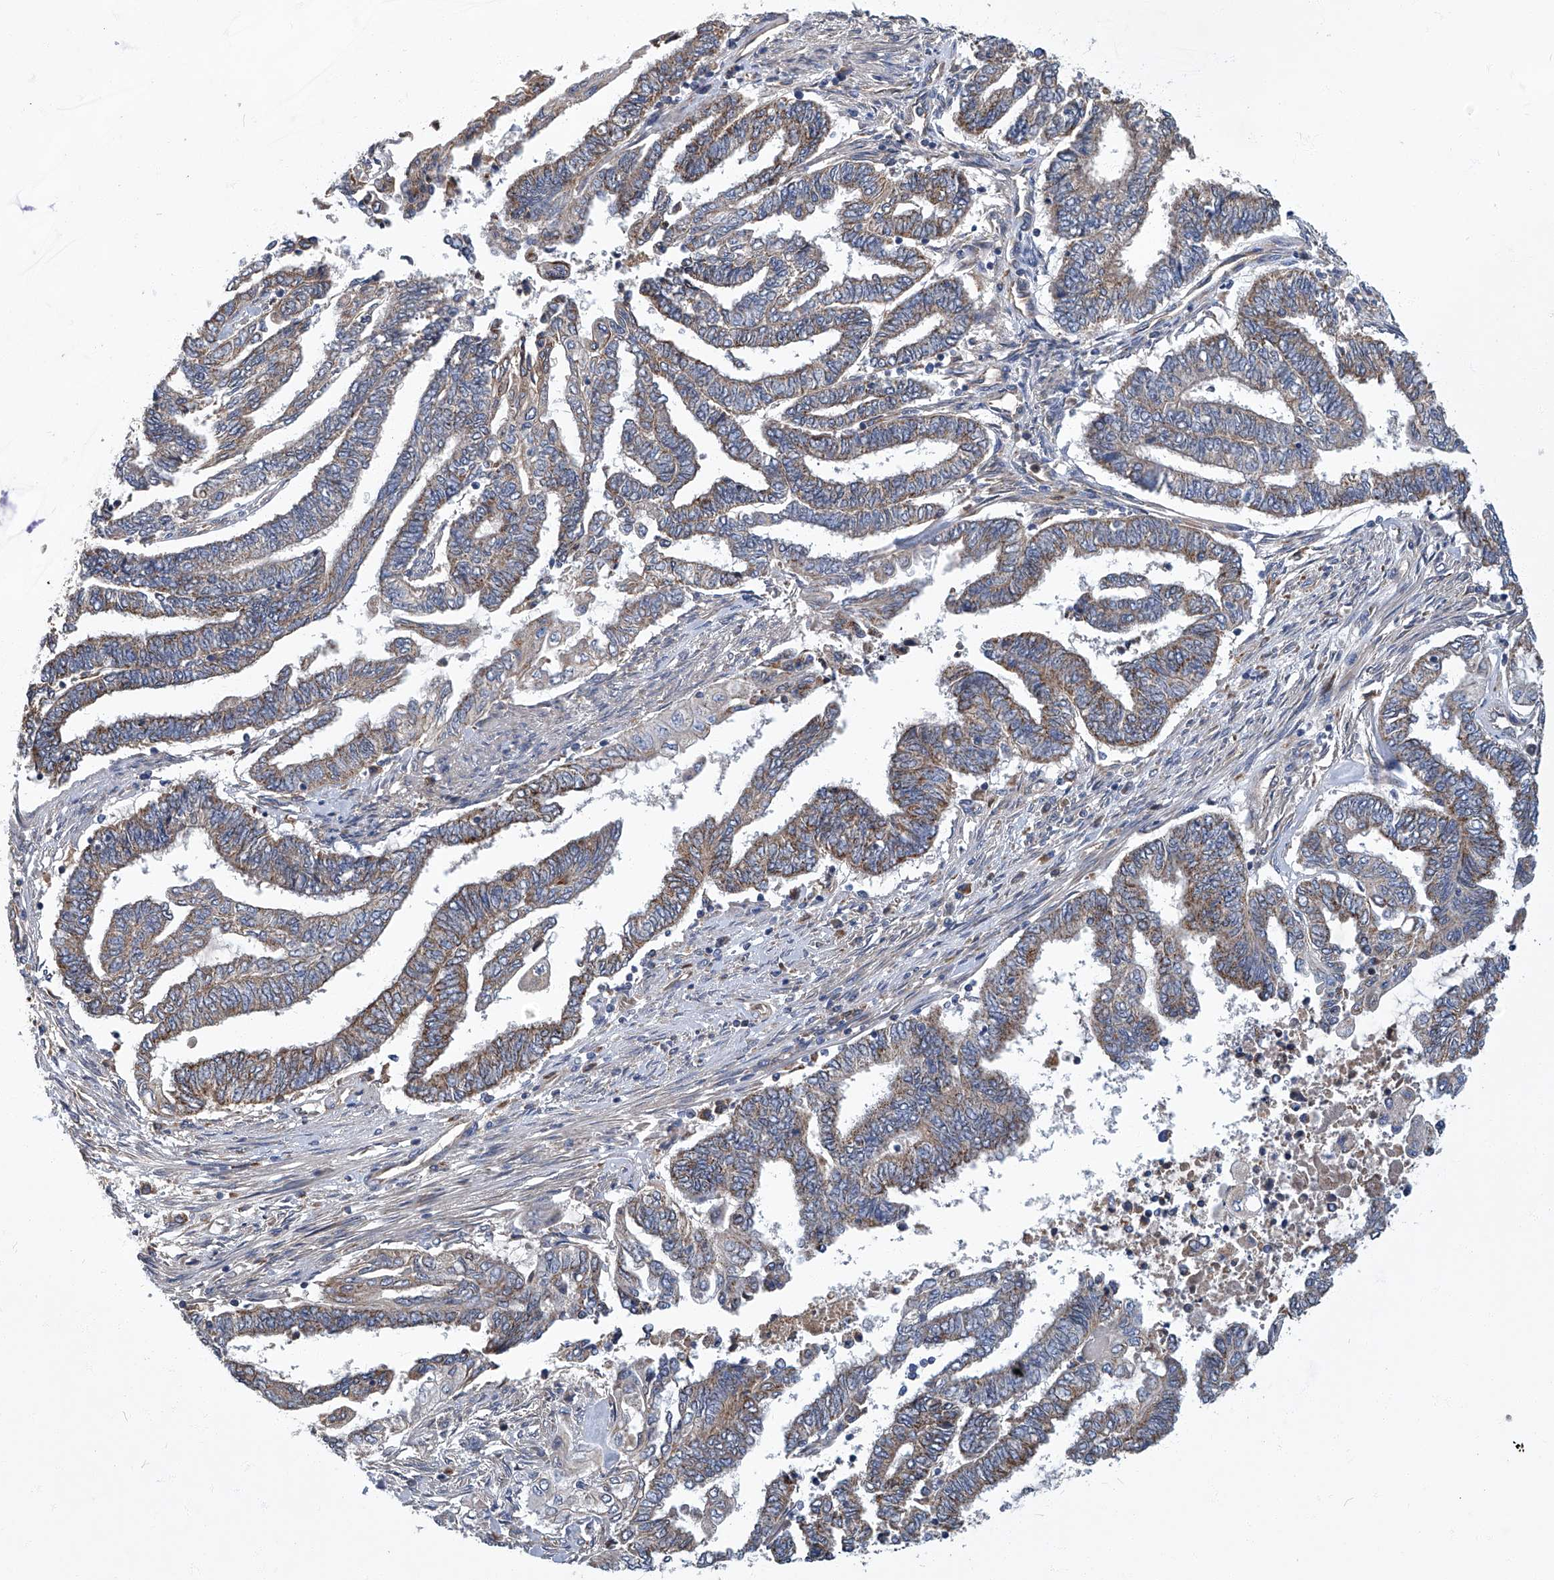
{"staining": {"intensity": "weak", "quantity": "25%-75%", "location": "cytoplasmic/membranous"}, "tissue": "endometrial cancer", "cell_type": "Tumor cells", "image_type": "cancer", "snomed": [{"axis": "morphology", "description": "Adenocarcinoma, NOS"}, {"axis": "topography", "description": "Uterus"}, {"axis": "topography", "description": "Endometrium"}], "caption": "A histopathology image of adenocarcinoma (endometrial) stained for a protein demonstrates weak cytoplasmic/membranous brown staining in tumor cells. The staining was performed using DAB, with brown indicating positive protein expression. Nuclei are stained blue with hematoxylin.", "gene": "TNFRSF13B", "patient": {"sex": "female", "age": 70}}